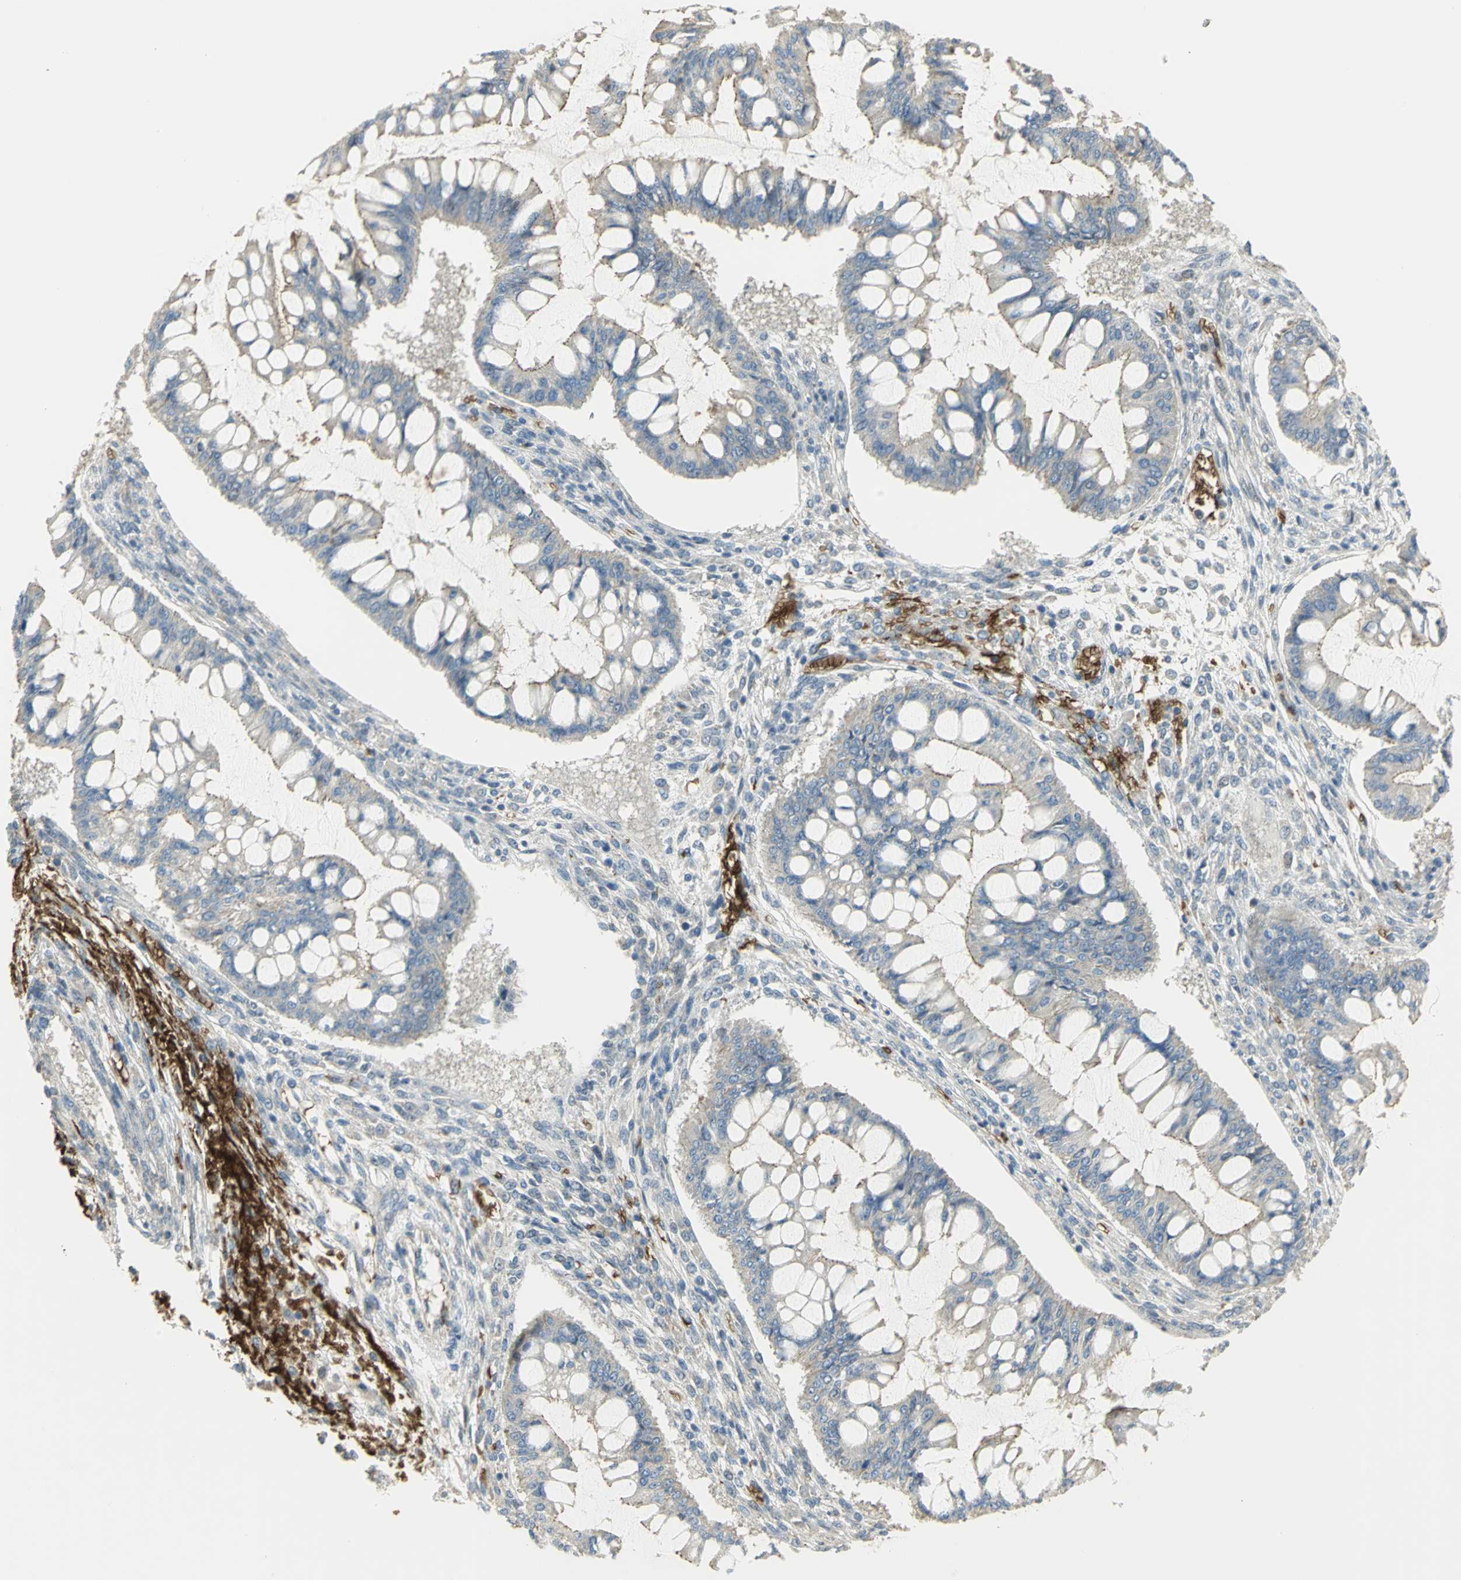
{"staining": {"intensity": "negative", "quantity": "none", "location": "none"}, "tissue": "ovarian cancer", "cell_type": "Tumor cells", "image_type": "cancer", "snomed": [{"axis": "morphology", "description": "Cystadenocarcinoma, mucinous, NOS"}, {"axis": "topography", "description": "Ovary"}], "caption": "An IHC image of ovarian mucinous cystadenocarcinoma is shown. There is no staining in tumor cells of ovarian mucinous cystadenocarcinoma.", "gene": "ANK1", "patient": {"sex": "female", "age": 73}}